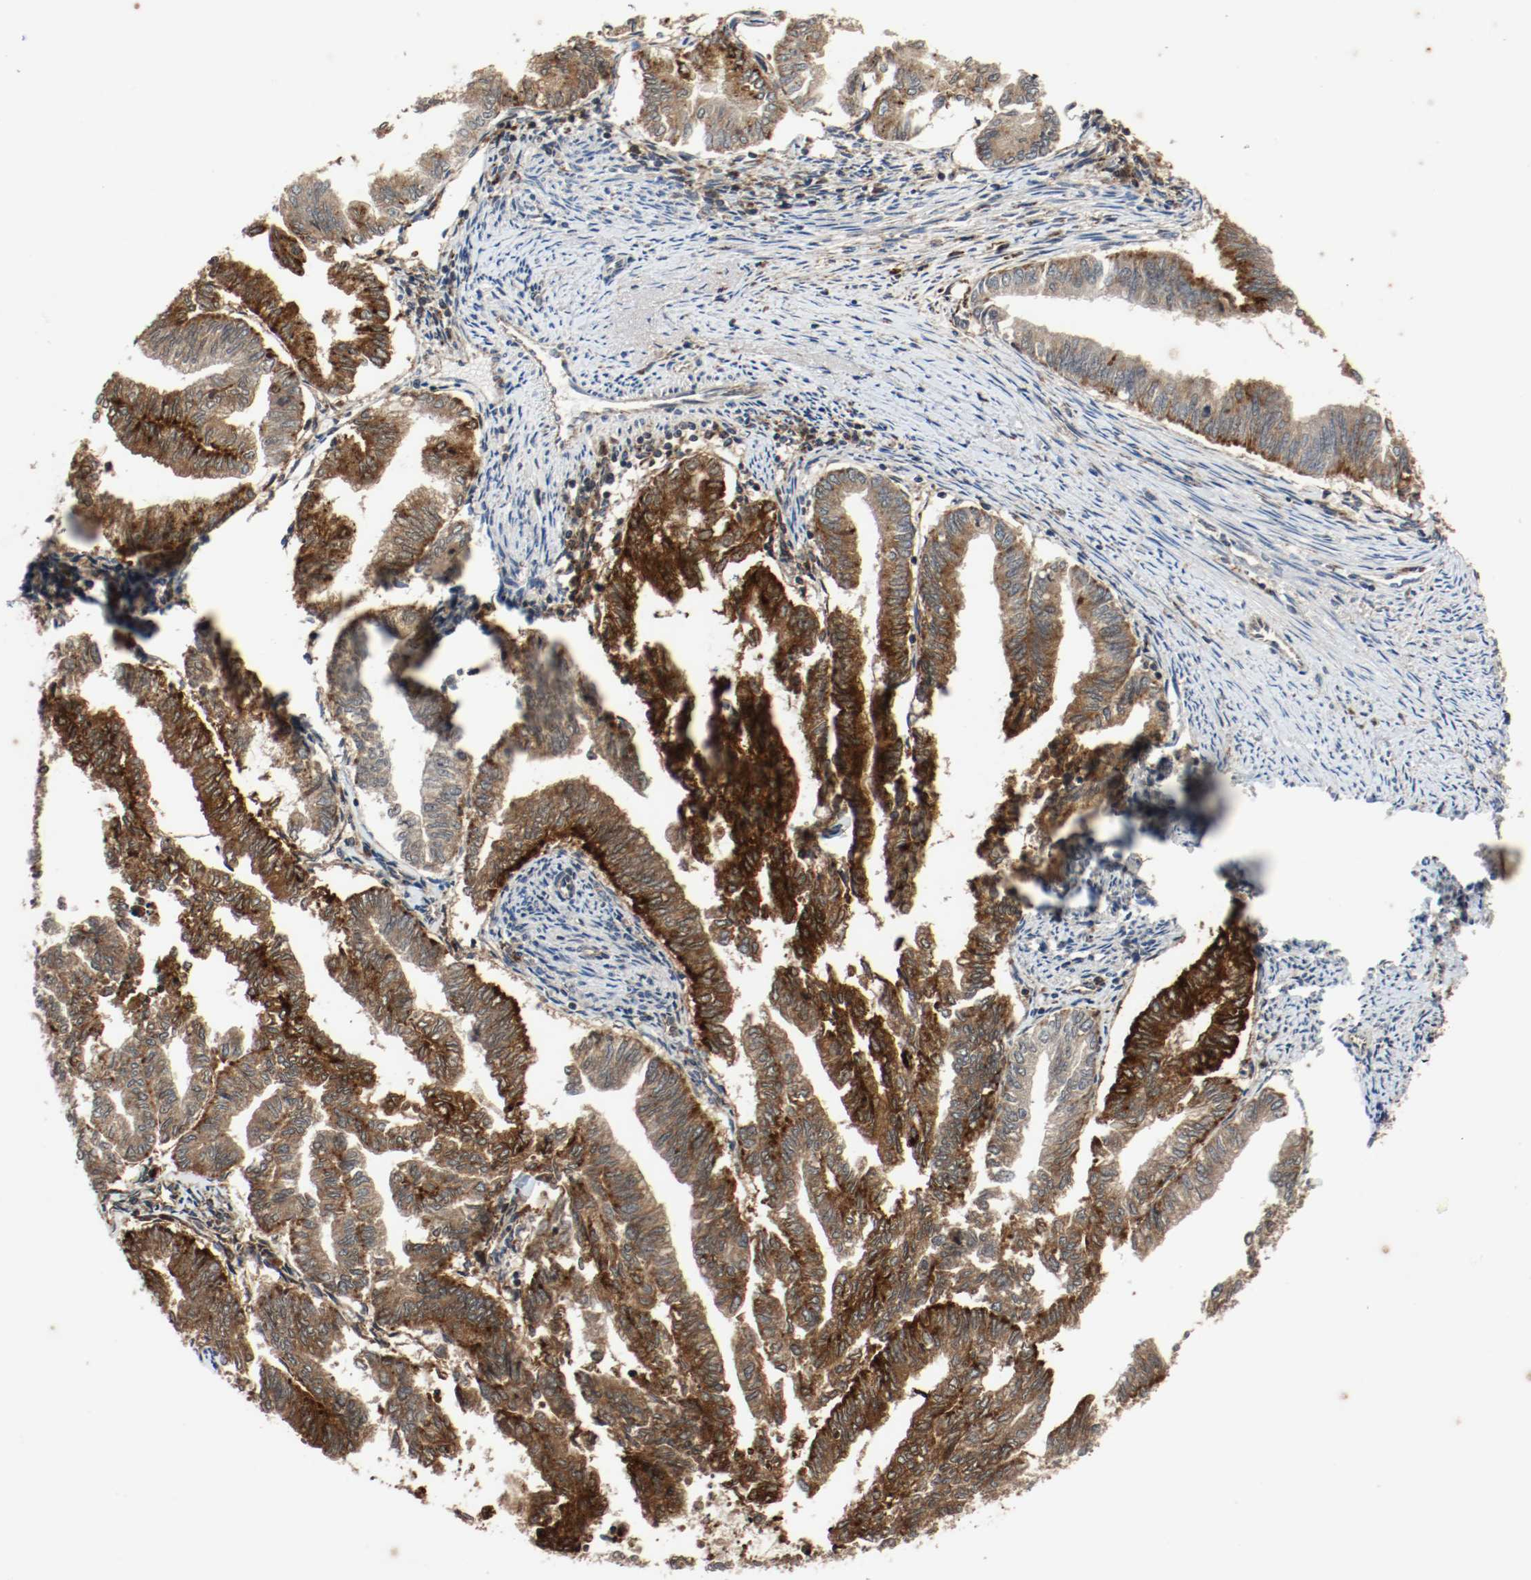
{"staining": {"intensity": "strong", "quantity": ">75%", "location": "cytoplasmic/membranous"}, "tissue": "endometrial cancer", "cell_type": "Tumor cells", "image_type": "cancer", "snomed": [{"axis": "morphology", "description": "Adenocarcinoma, NOS"}, {"axis": "topography", "description": "Endometrium"}], "caption": "Human endometrial cancer stained for a protein (brown) shows strong cytoplasmic/membranous positive positivity in about >75% of tumor cells.", "gene": "LAMP2", "patient": {"sex": "female", "age": 79}}